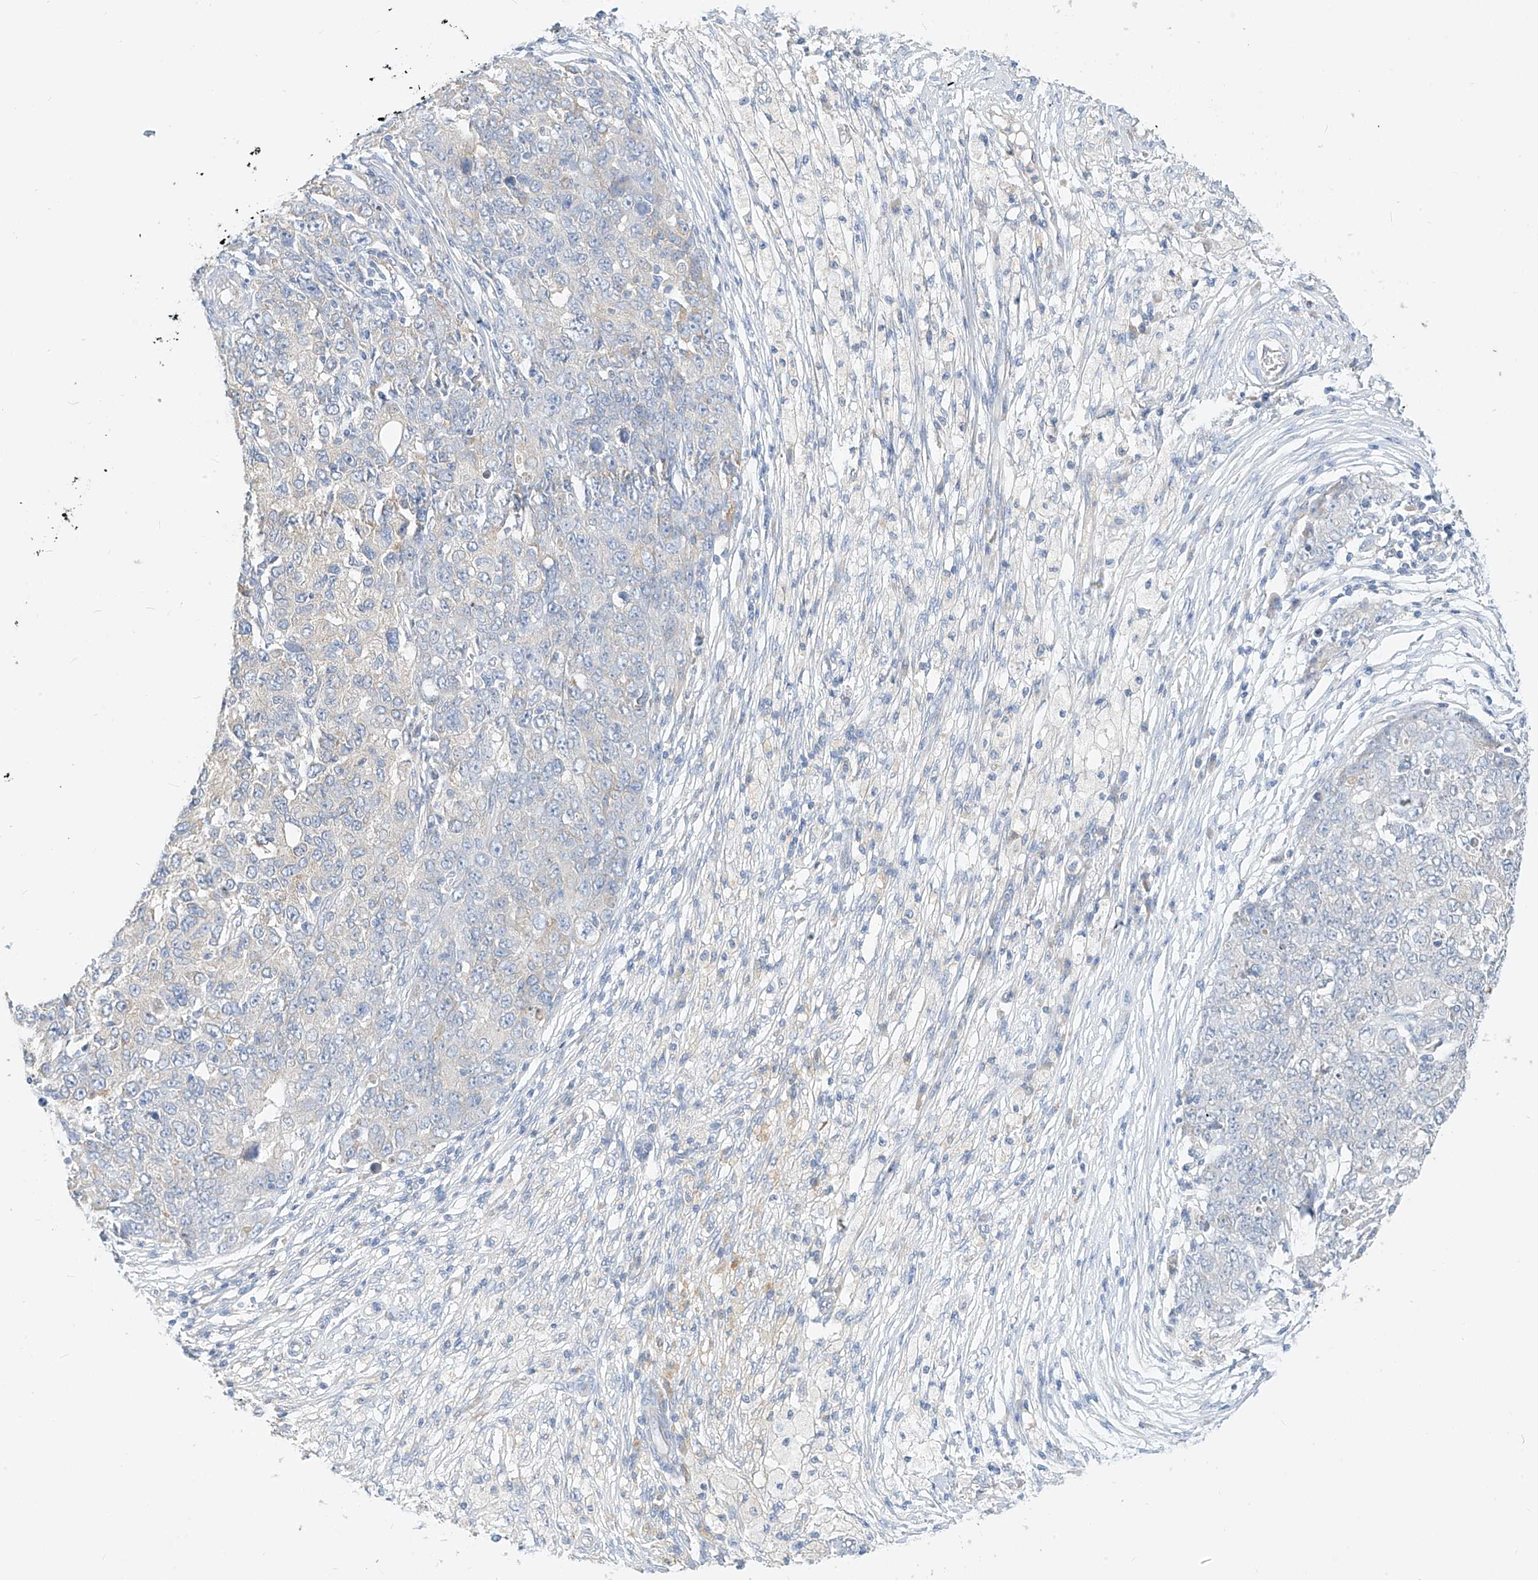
{"staining": {"intensity": "negative", "quantity": "none", "location": "none"}, "tissue": "ovarian cancer", "cell_type": "Tumor cells", "image_type": "cancer", "snomed": [{"axis": "morphology", "description": "Carcinoma, endometroid"}, {"axis": "topography", "description": "Ovary"}], "caption": "Human ovarian cancer (endometroid carcinoma) stained for a protein using immunohistochemistry (IHC) reveals no staining in tumor cells.", "gene": "RASA2", "patient": {"sex": "female", "age": 42}}